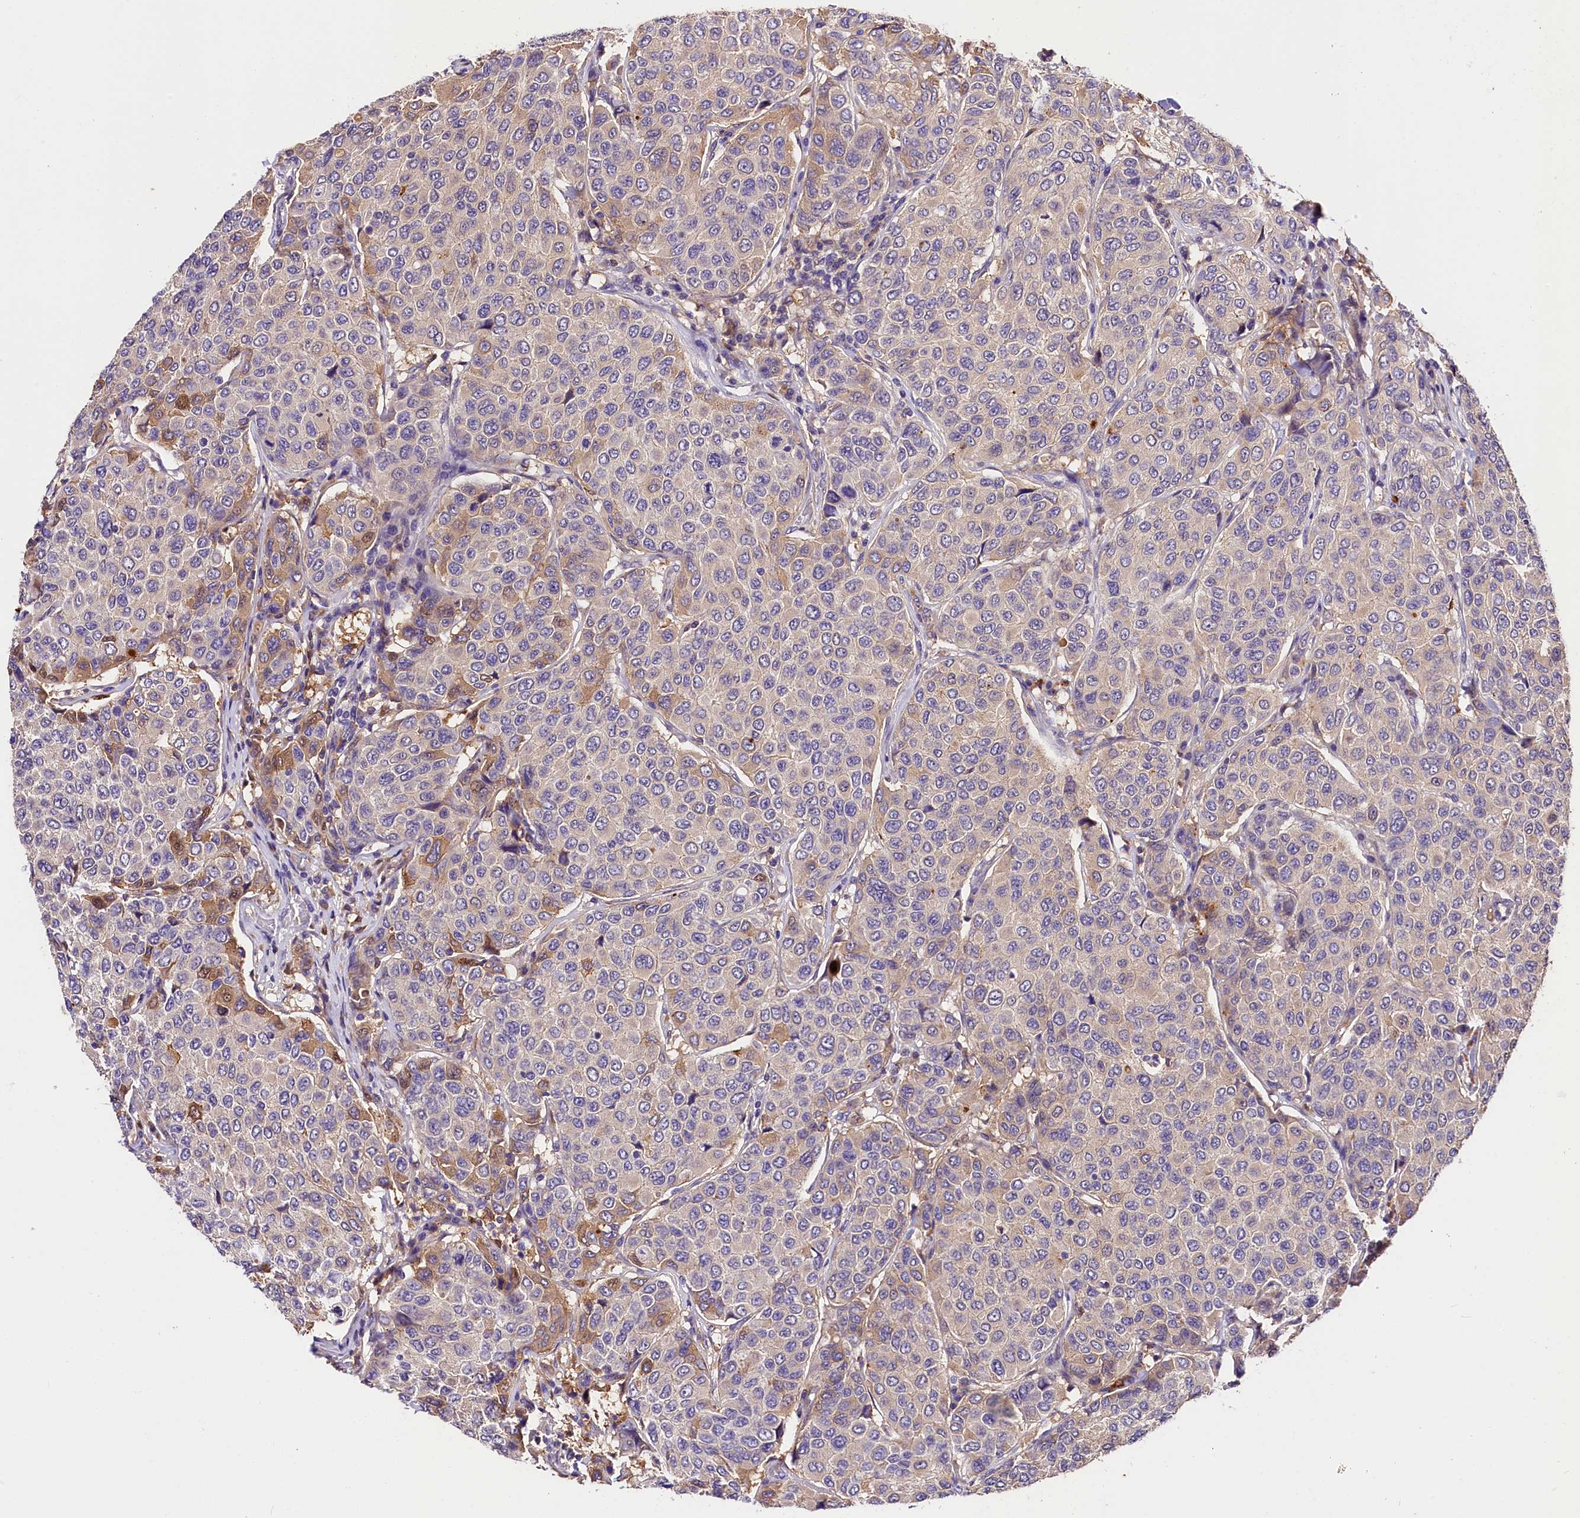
{"staining": {"intensity": "weak", "quantity": "<25%", "location": "cytoplasmic/membranous"}, "tissue": "breast cancer", "cell_type": "Tumor cells", "image_type": "cancer", "snomed": [{"axis": "morphology", "description": "Duct carcinoma"}, {"axis": "topography", "description": "Breast"}], "caption": "The image reveals no significant positivity in tumor cells of breast cancer. Brightfield microscopy of immunohistochemistry (IHC) stained with DAB (brown) and hematoxylin (blue), captured at high magnification.", "gene": "ARMC6", "patient": {"sex": "female", "age": 55}}